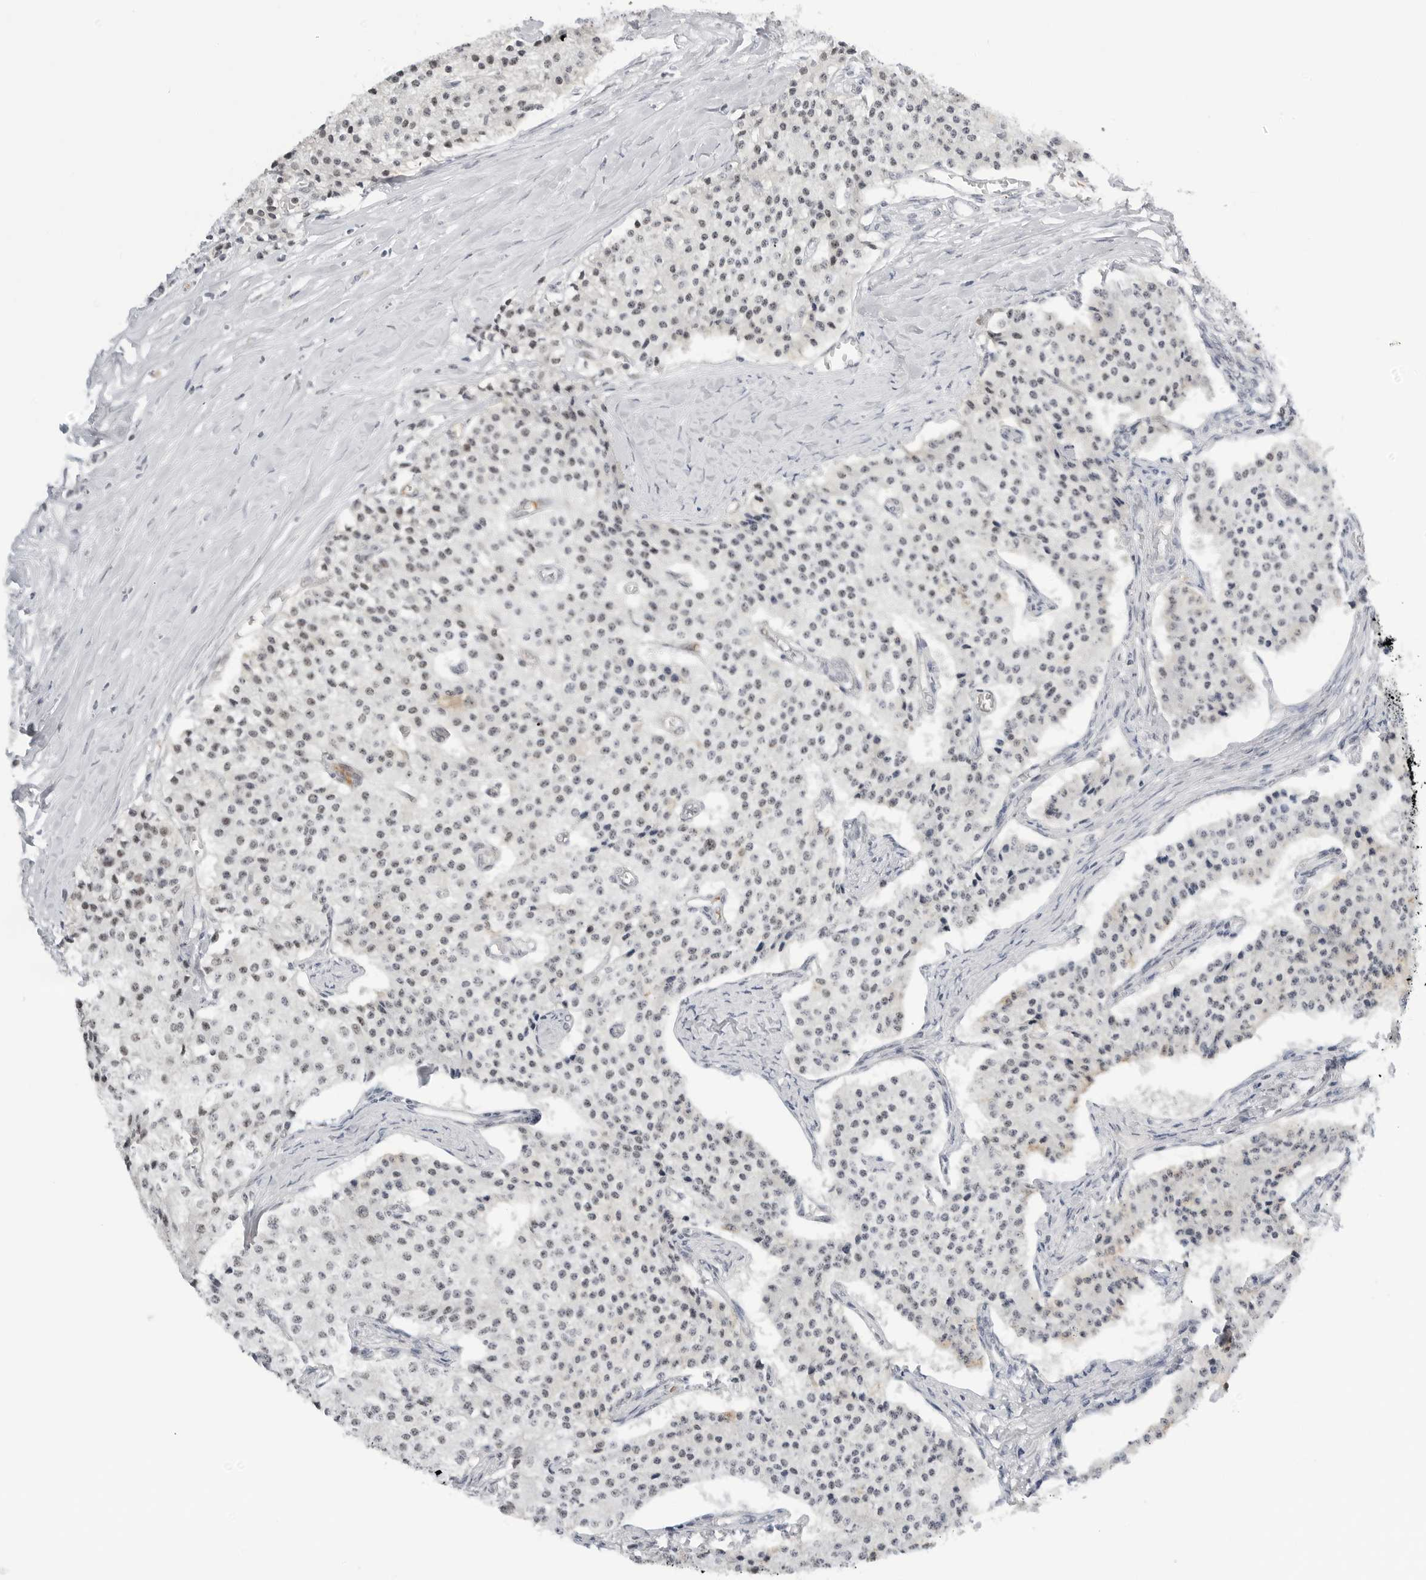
{"staining": {"intensity": "negative", "quantity": "none", "location": "none"}, "tissue": "carcinoid", "cell_type": "Tumor cells", "image_type": "cancer", "snomed": [{"axis": "morphology", "description": "Carcinoid, malignant, NOS"}, {"axis": "topography", "description": "Colon"}], "caption": "IHC micrograph of carcinoid (malignant) stained for a protein (brown), which displays no staining in tumor cells. Nuclei are stained in blue.", "gene": "WRAP53", "patient": {"sex": "female", "age": 52}}